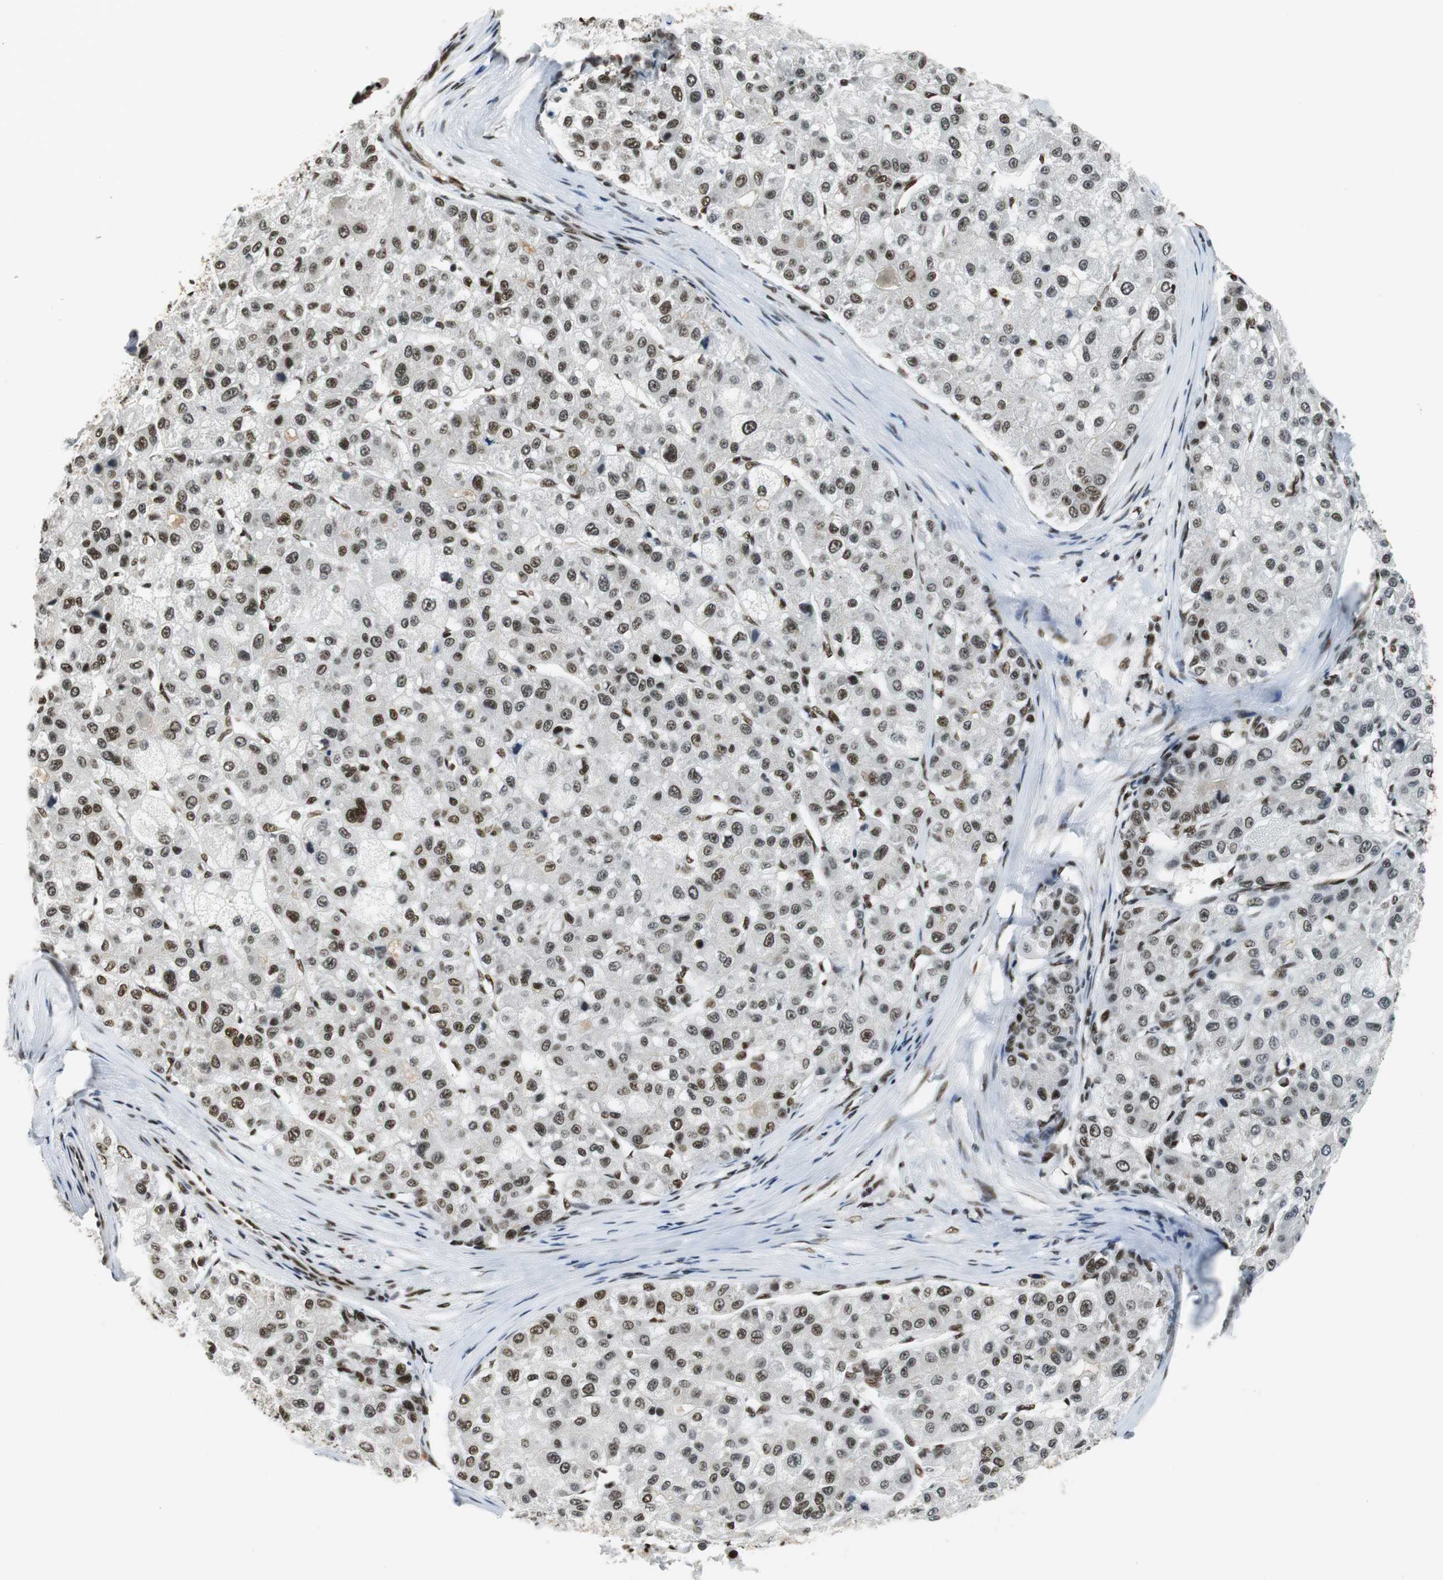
{"staining": {"intensity": "strong", "quantity": ">75%", "location": "nuclear"}, "tissue": "liver cancer", "cell_type": "Tumor cells", "image_type": "cancer", "snomed": [{"axis": "morphology", "description": "Carcinoma, Hepatocellular, NOS"}, {"axis": "topography", "description": "Liver"}], "caption": "This histopathology image reveals liver cancer (hepatocellular carcinoma) stained with immunohistochemistry to label a protein in brown. The nuclear of tumor cells show strong positivity for the protein. Nuclei are counter-stained blue.", "gene": "PRKDC", "patient": {"sex": "male", "age": 80}}